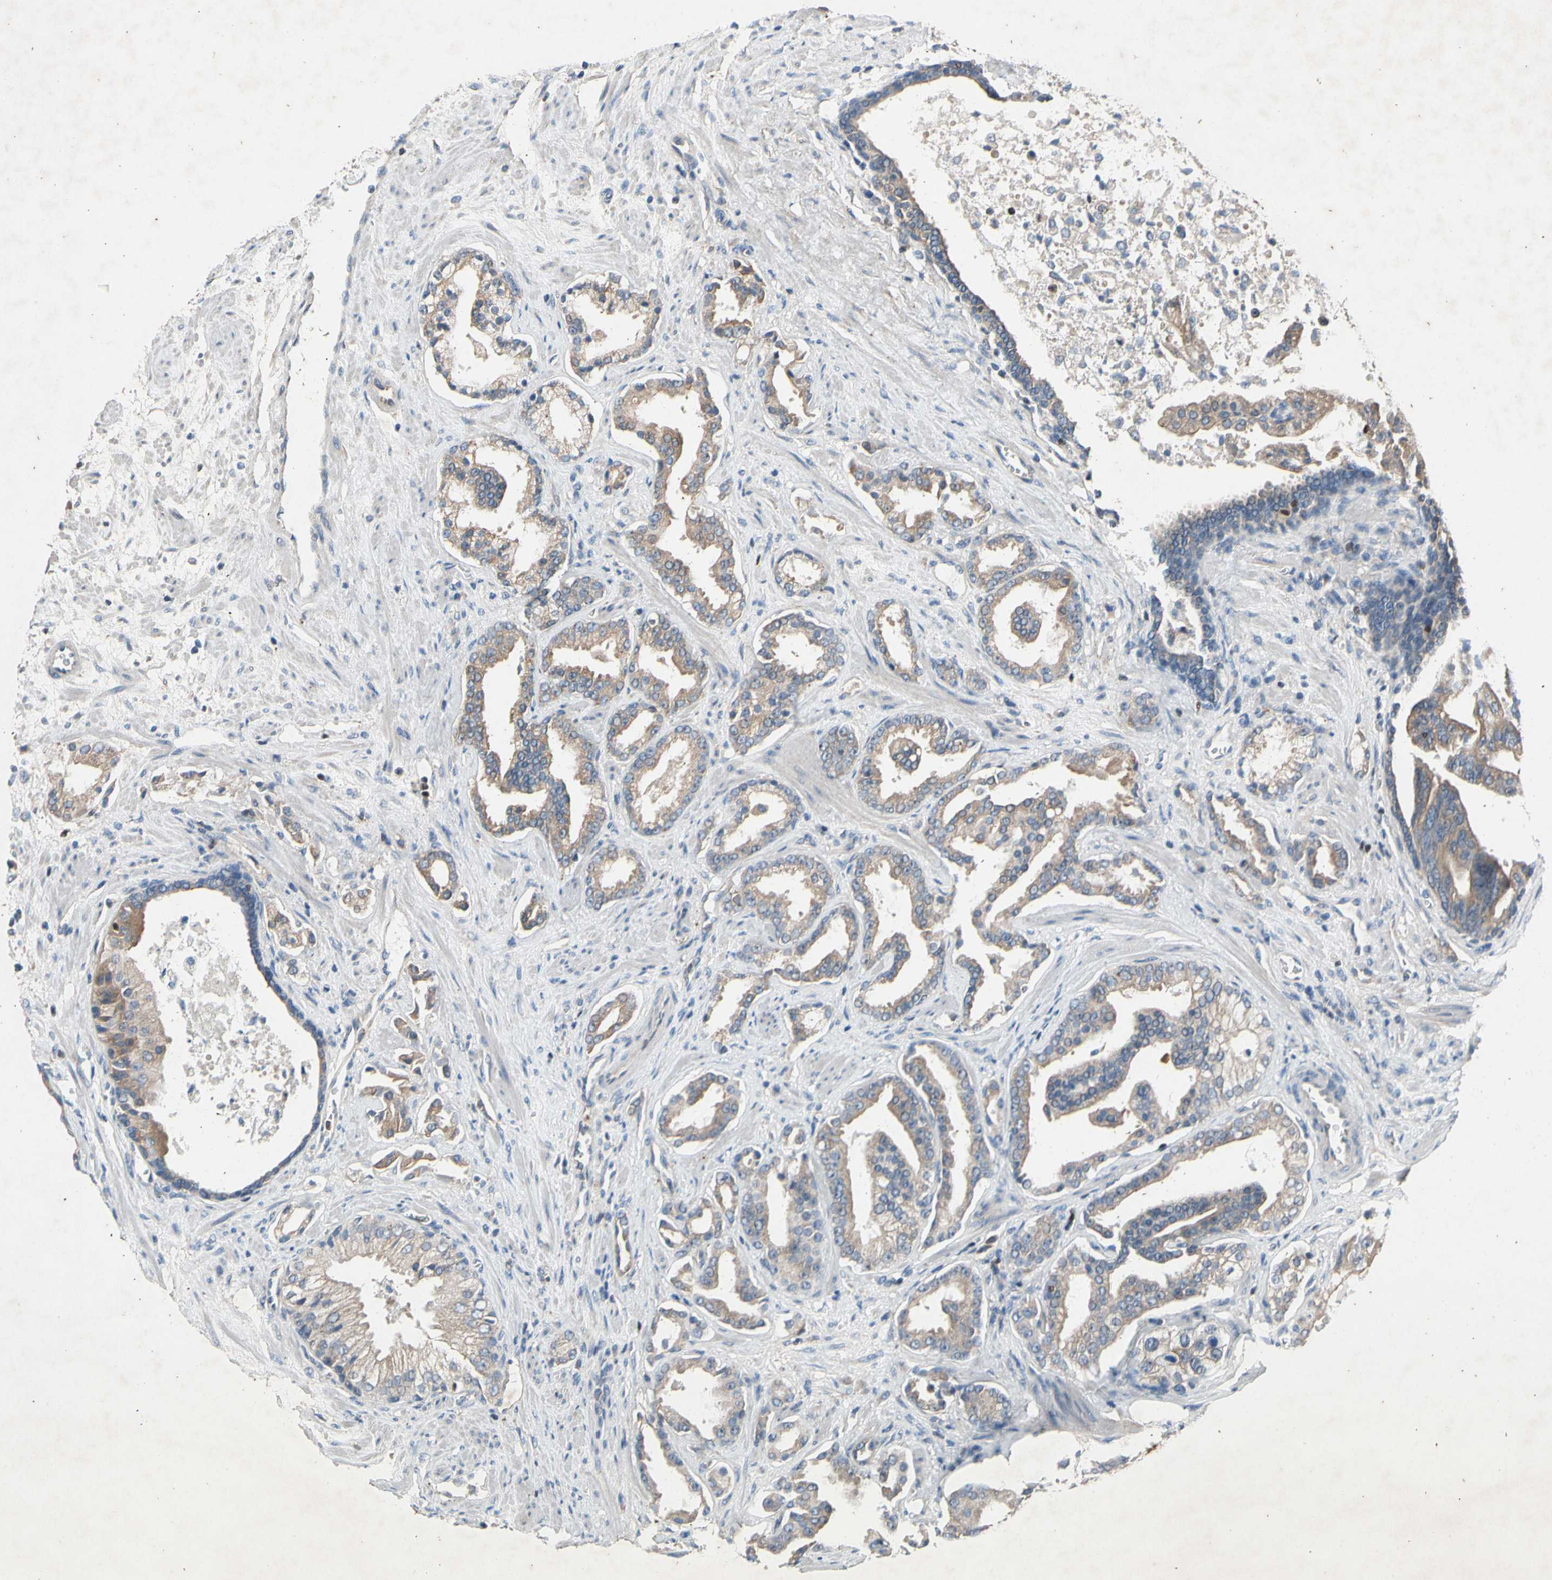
{"staining": {"intensity": "weak", "quantity": ">75%", "location": "cytoplasmic/membranous"}, "tissue": "prostate cancer", "cell_type": "Tumor cells", "image_type": "cancer", "snomed": [{"axis": "morphology", "description": "Adenocarcinoma, High grade"}, {"axis": "topography", "description": "Prostate"}], "caption": "Immunohistochemistry image of human prostate cancer stained for a protein (brown), which reveals low levels of weak cytoplasmic/membranous staining in about >75% of tumor cells.", "gene": "TBX21", "patient": {"sex": "male", "age": 67}}